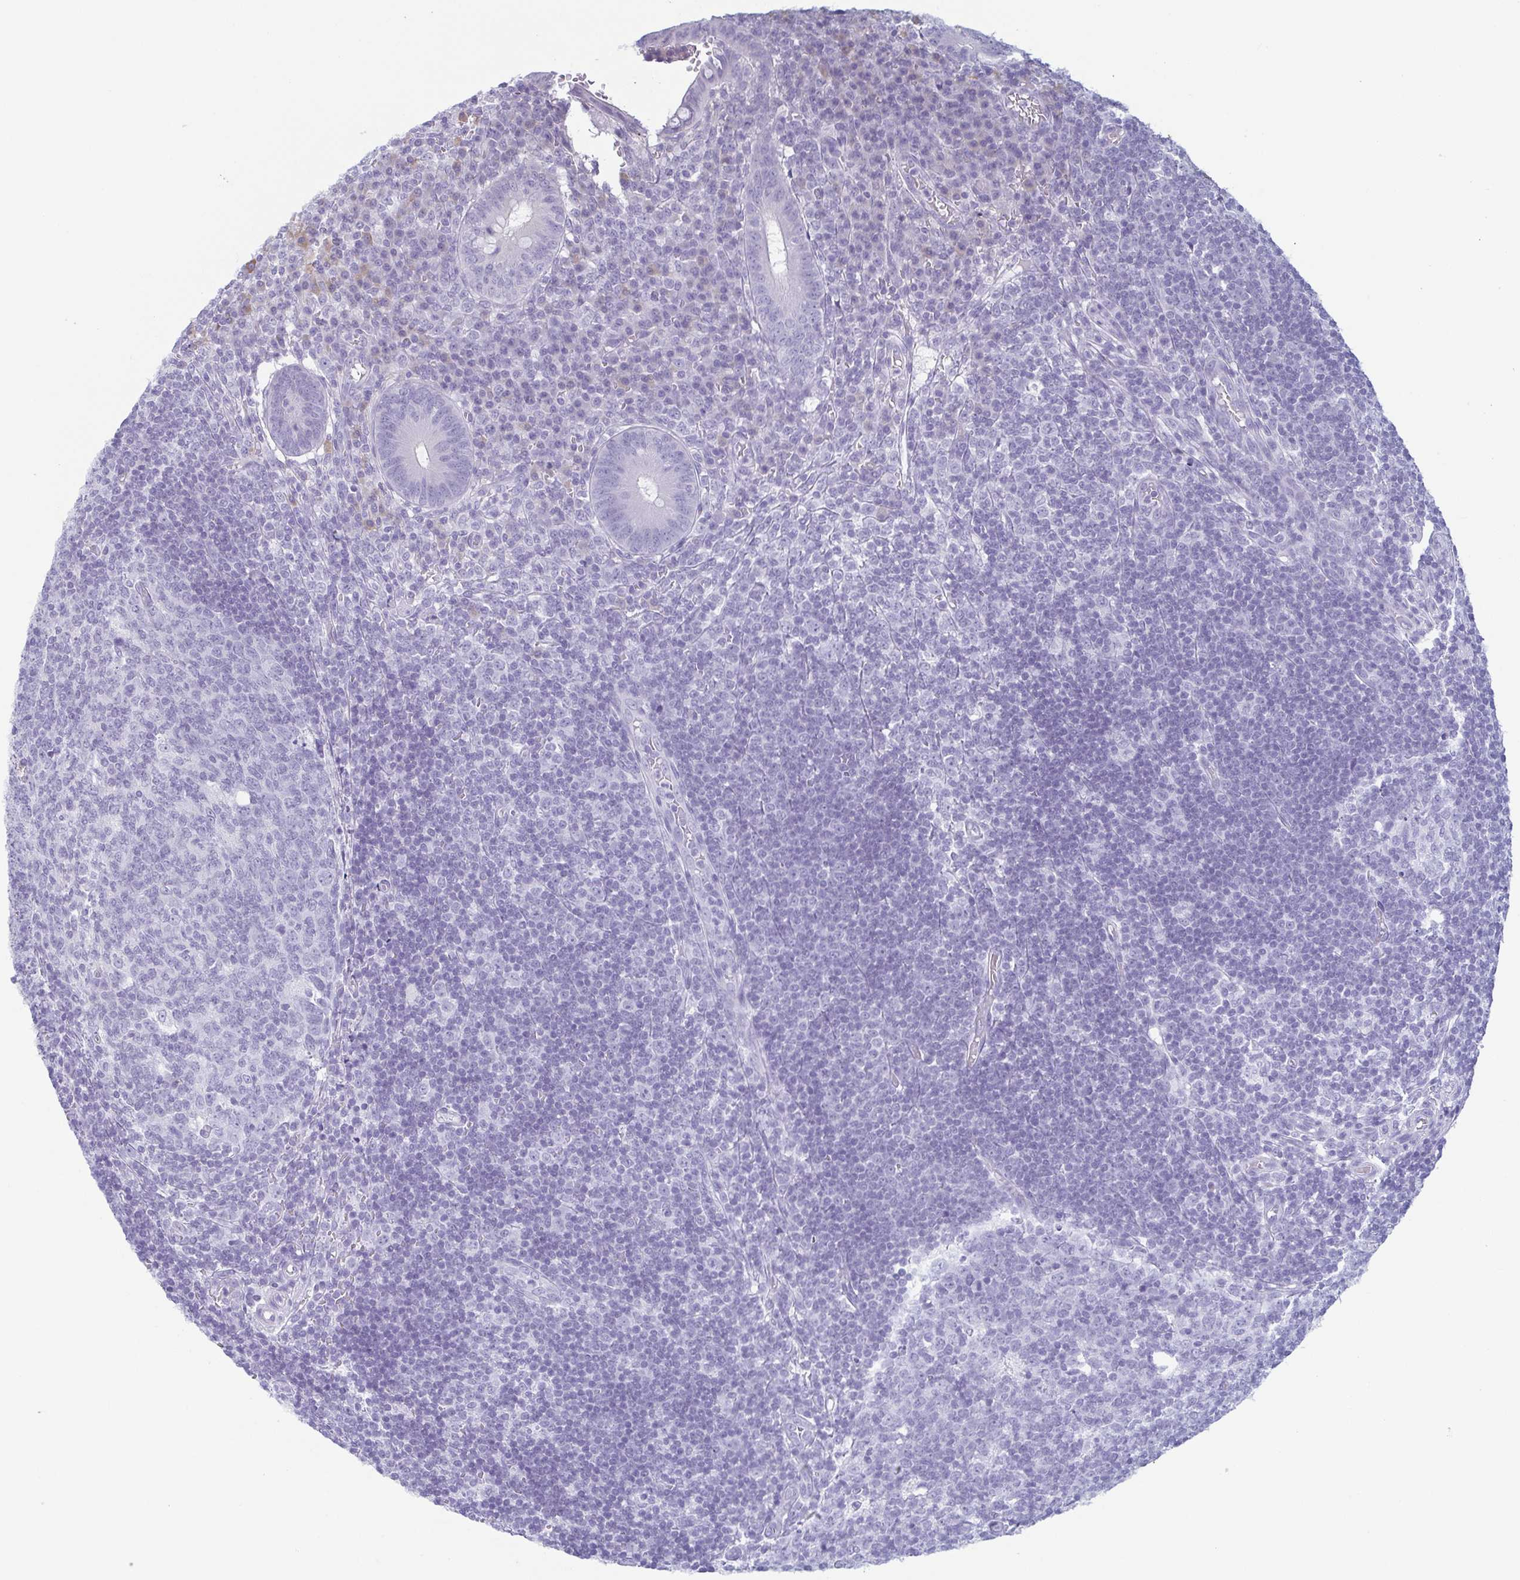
{"staining": {"intensity": "negative", "quantity": "none", "location": "none"}, "tissue": "appendix", "cell_type": "Glandular cells", "image_type": "normal", "snomed": [{"axis": "morphology", "description": "Normal tissue, NOS"}, {"axis": "topography", "description": "Appendix"}], "caption": "Appendix stained for a protein using immunohistochemistry exhibits no expression glandular cells.", "gene": "ECM1", "patient": {"sex": "male", "age": 18}}